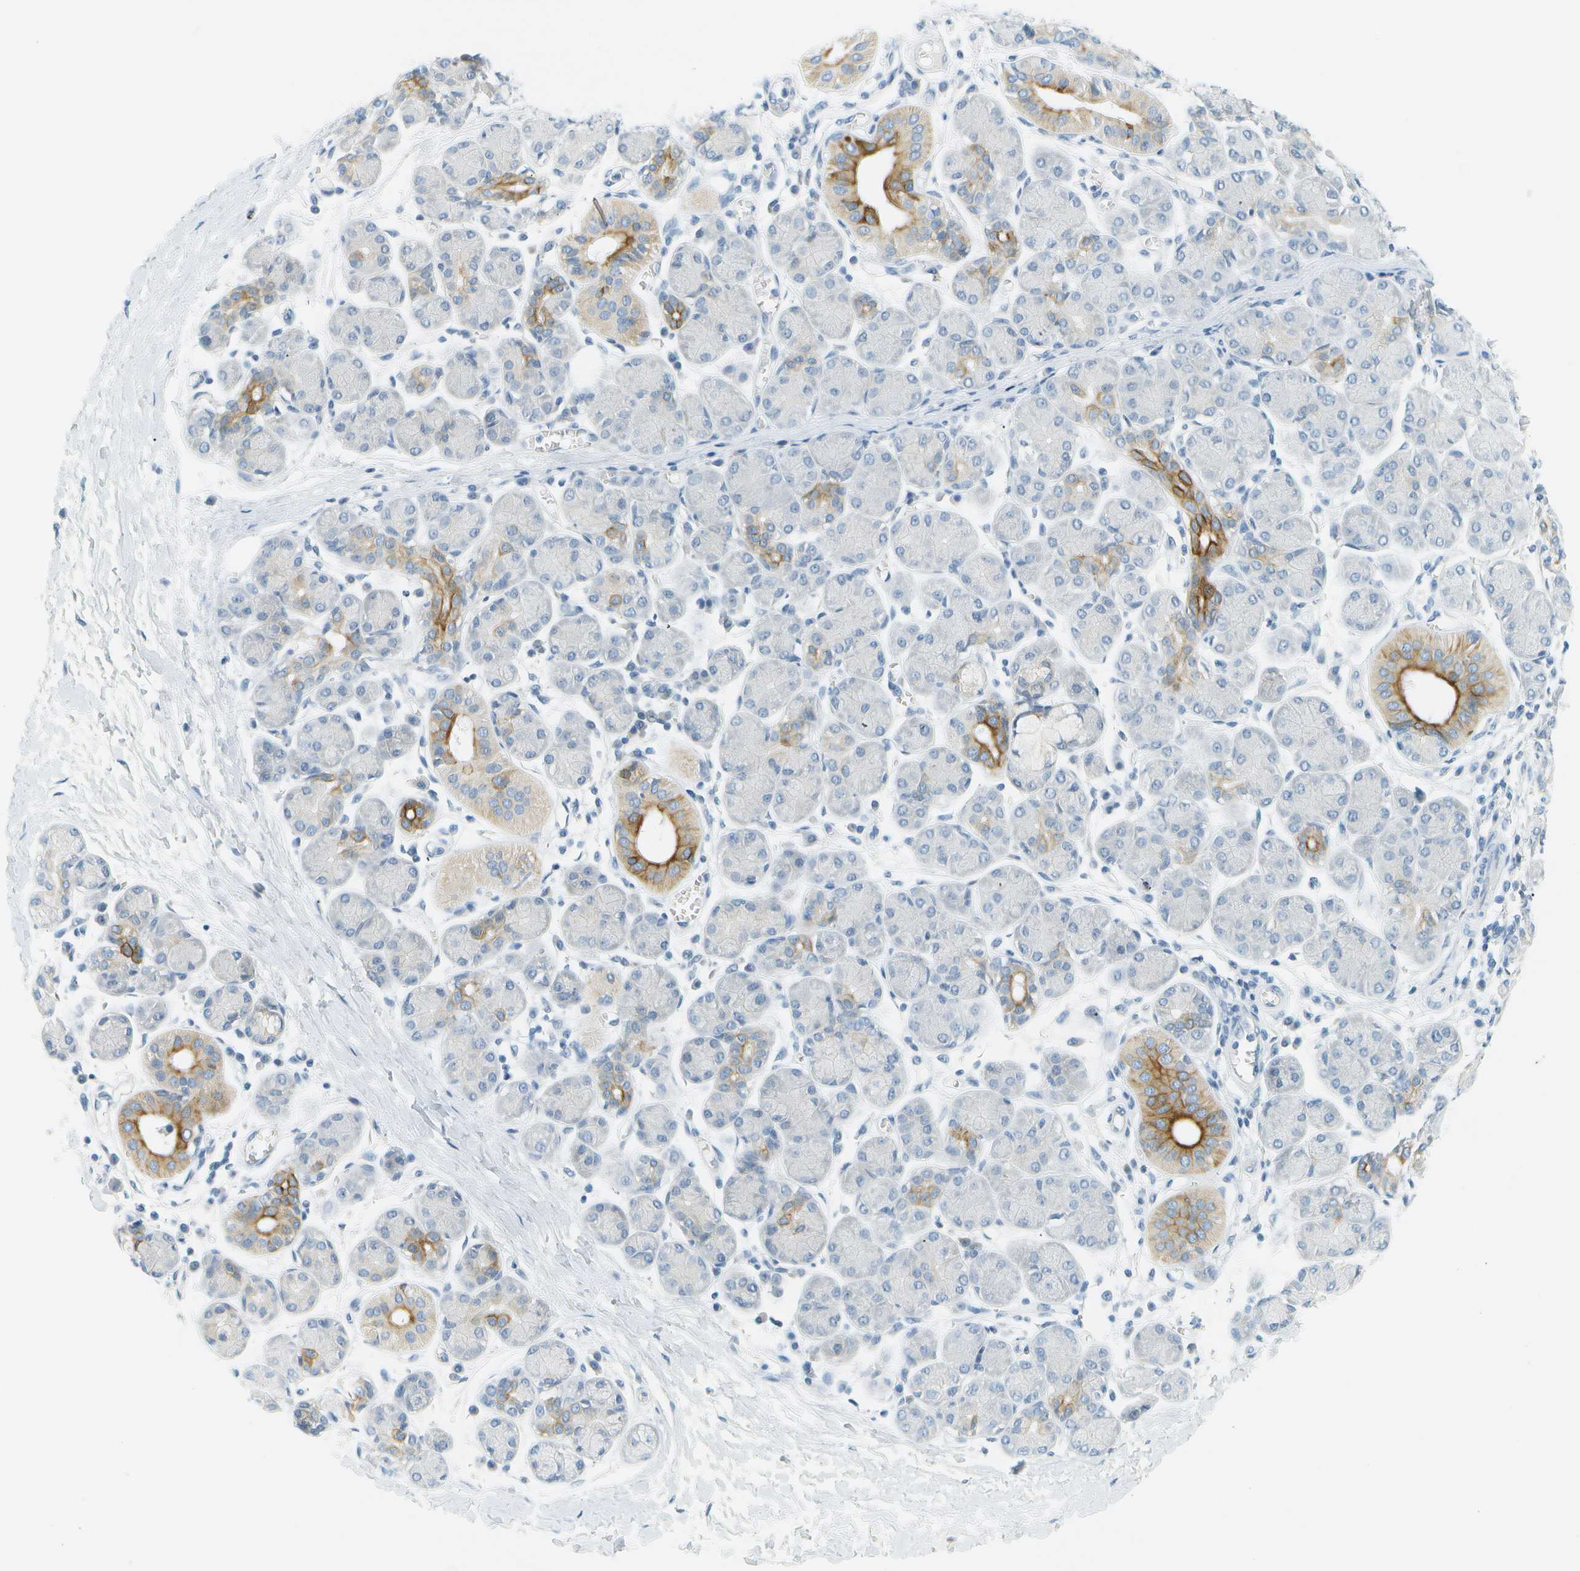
{"staining": {"intensity": "strong", "quantity": "<25%", "location": "cytoplasmic/membranous"}, "tissue": "salivary gland", "cell_type": "Glandular cells", "image_type": "normal", "snomed": [{"axis": "morphology", "description": "Normal tissue, NOS"}, {"axis": "morphology", "description": "Inflammation, NOS"}, {"axis": "topography", "description": "Lymph node"}, {"axis": "topography", "description": "Salivary gland"}], "caption": "Immunohistochemistry (IHC) staining of normal salivary gland, which exhibits medium levels of strong cytoplasmic/membranous staining in about <25% of glandular cells indicating strong cytoplasmic/membranous protein positivity. The staining was performed using DAB (3,3'-diaminobenzidine) (brown) for protein detection and nuclei were counterstained in hematoxylin (blue).", "gene": "SMYD5", "patient": {"sex": "male", "age": 3}}